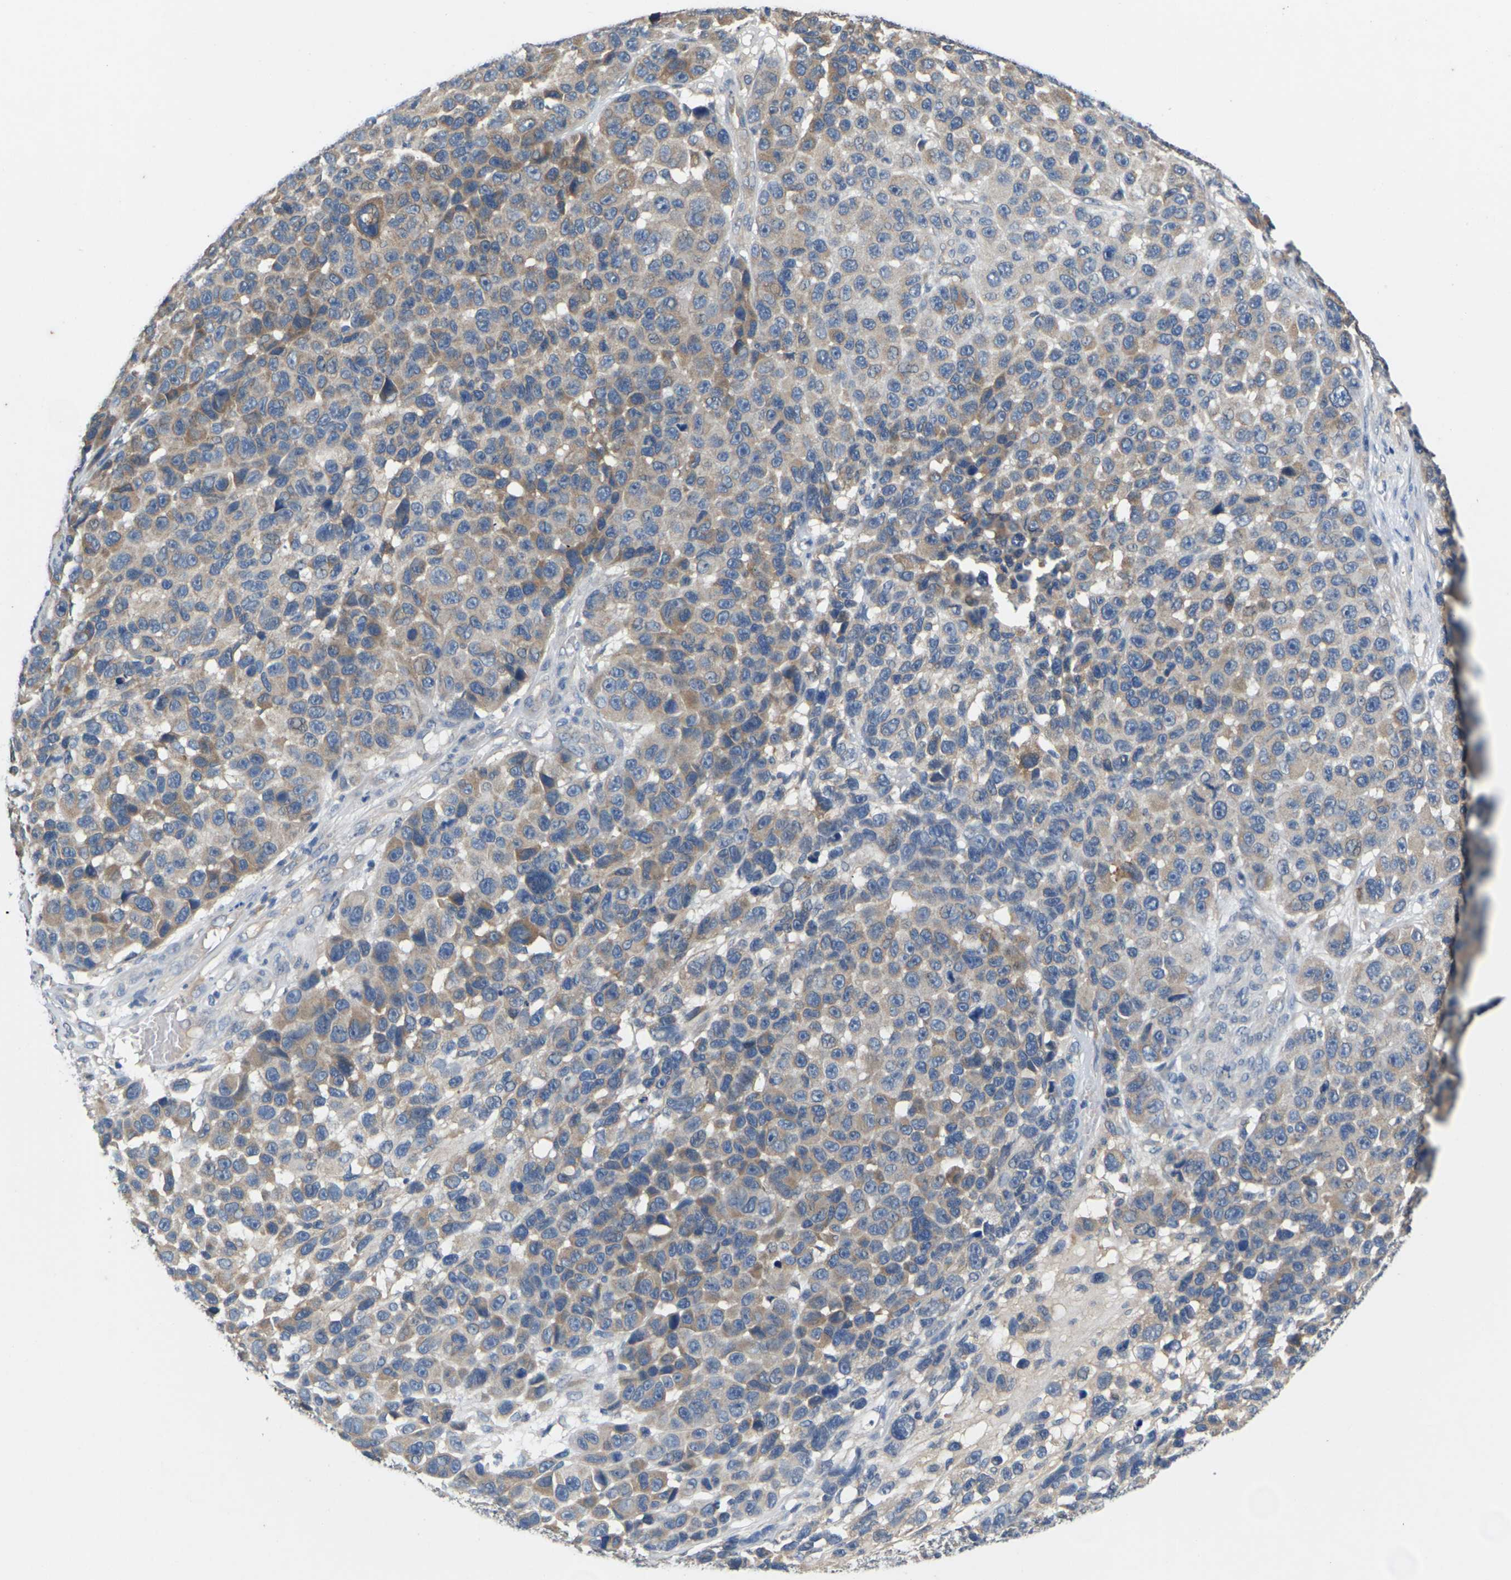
{"staining": {"intensity": "weak", "quantity": "25%-75%", "location": "cytoplasmic/membranous"}, "tissue": "melanoma", "cell_type": "Tumor cells", "image_type": "cancer", "snomed": [{"axis": "morphology", "description": "Malignant melanoma, NOS"}, {"axis": "topography", "description": "Skin"}], "caption": "High-magnification brightfield microscopy of malignant melanoma stained with DAB (3,3'-diaminobenzidine) (brown) and counterstained with hematoxylin (blue). tumor cells exhibit weak cytoplasmic/membranous staining is present in about25%-75% of cells.", "gene": "SLC2A2", "patient": {"sex": "male", "age": 53}}